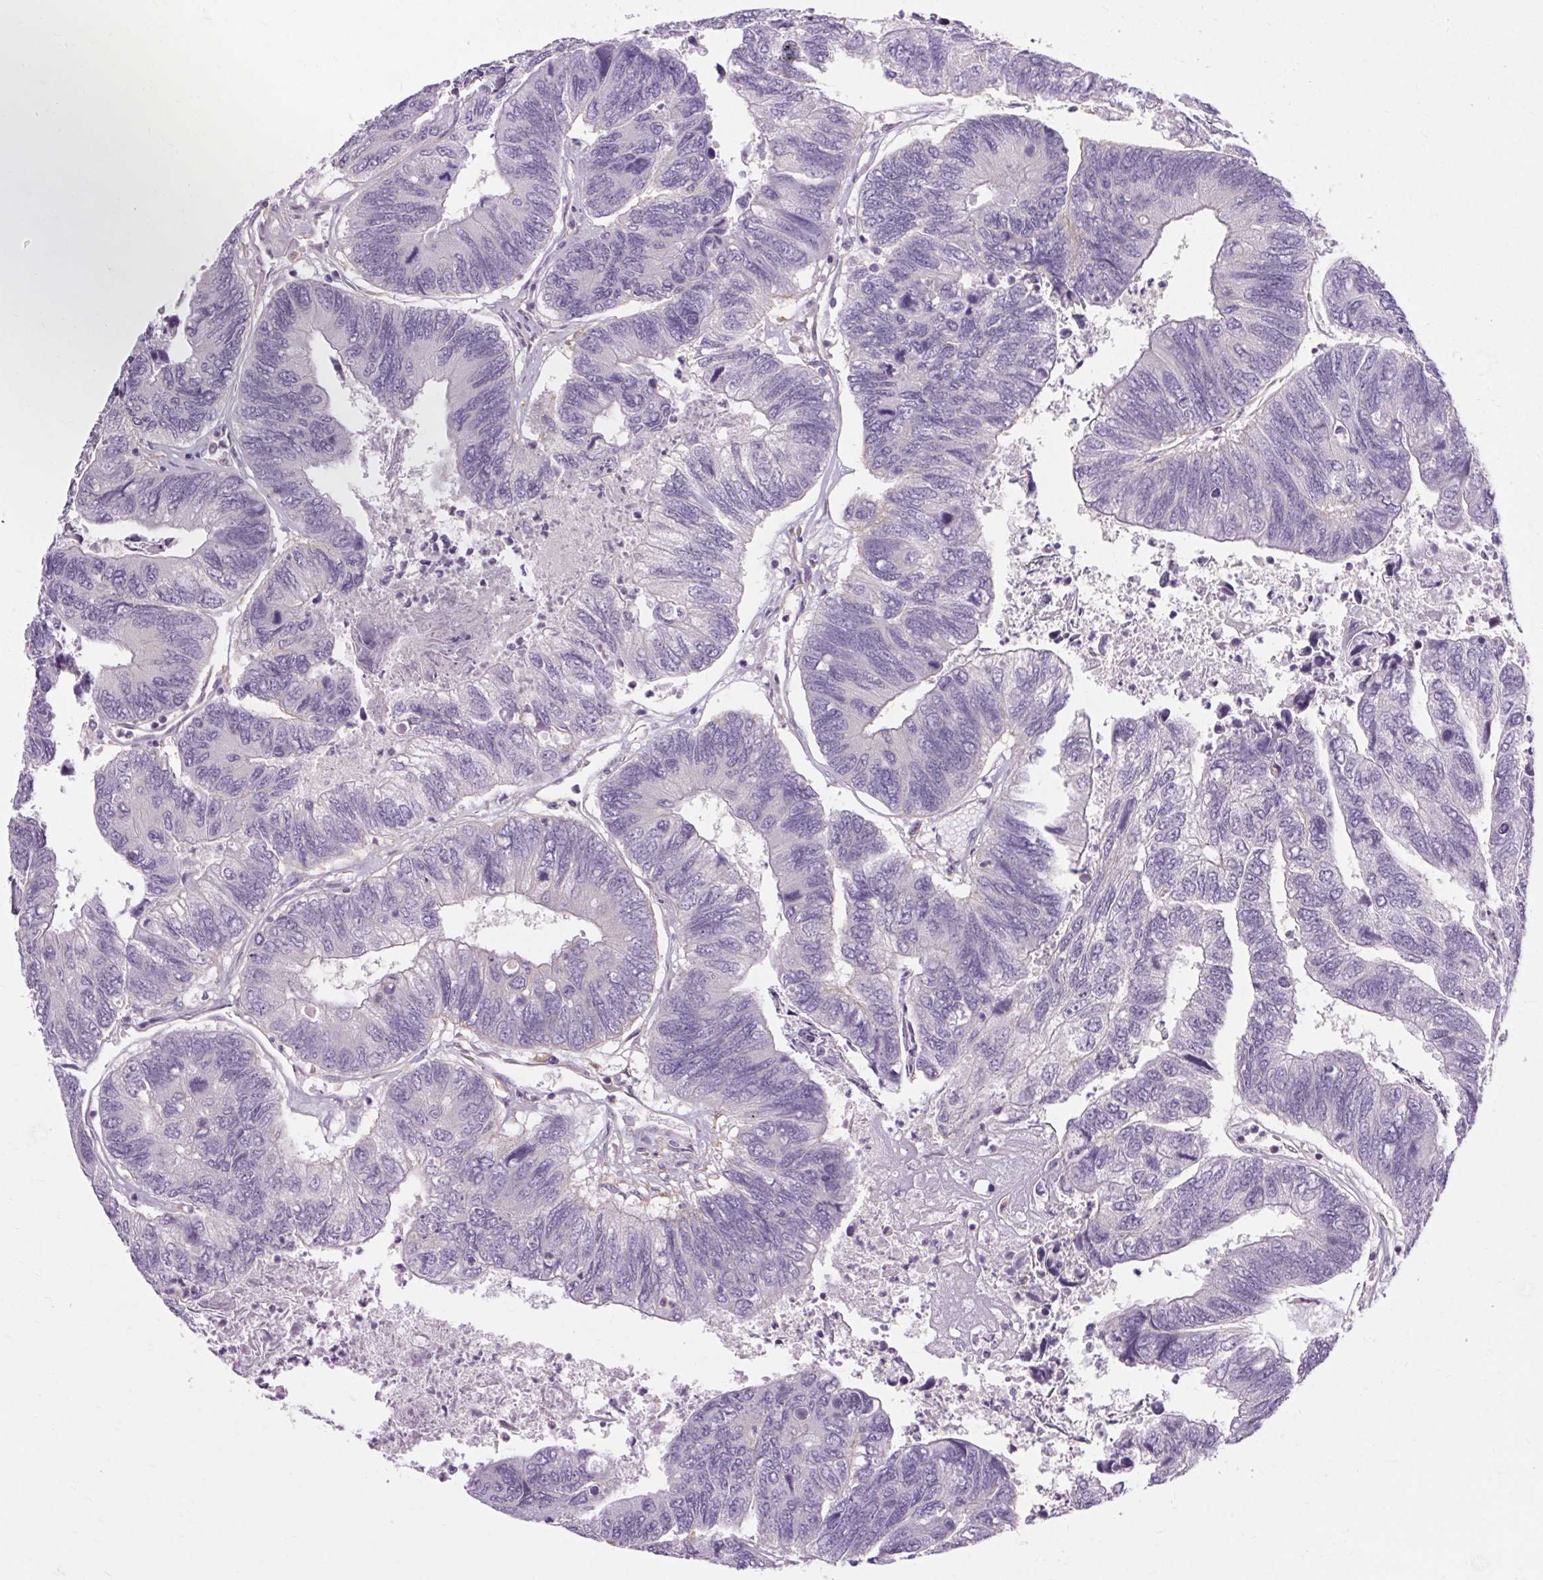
{"staining": {"intensity": "negative", "quantity": "none", "location": "none"}, "tissue": "colorectal cancer", "cell_type": "Tumor cells", "image_type": "cancer", "snomed": [{"axis": "morphology", "description": "Adenocarcinoma, NOS"}, {"axis": "topography", "description": "Colon"}], "caption": "A histopathology image of human adenocarcinoma (colorectal) is negative for staining in tumor cells.", "gene": "TM6SF1", "patient": {"sex": "female", "age": 67}}